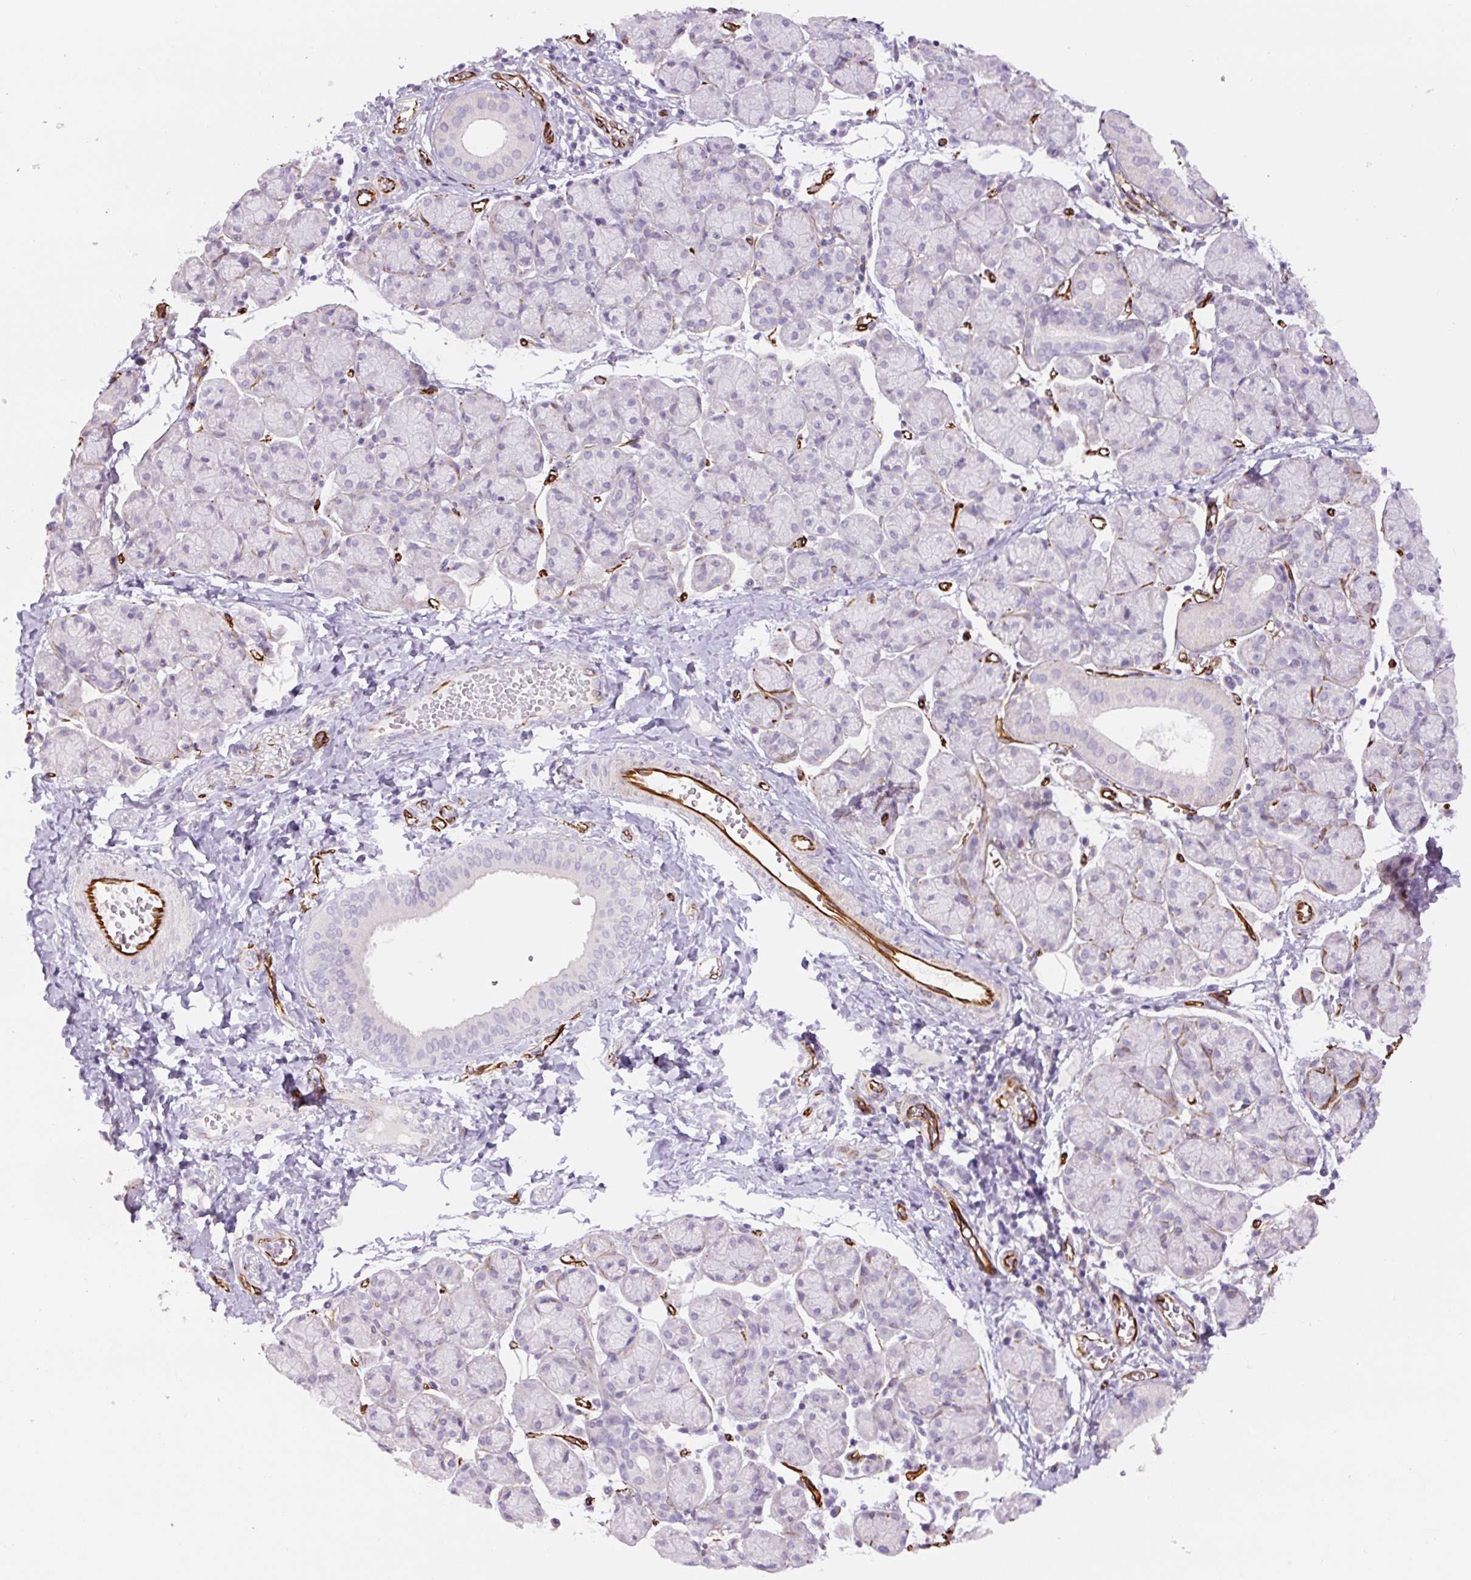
{"staining": {"intensity": "negative", "quantity": "none", "location": "none"}, "tissue": "salivary gland", "cell_type": "Glandular cells", "image_type": "normal", "snomed": [{"axis": "morphology", "description": "Normal tissue, NOS"}, {"axis": "morphology", "description": "Inflammation, NOS"}, {"axis": "topography", "description": "Lymph node"}, {"axis": "topography", "description": "Salivary gland"}], "caption": "Glandular cells are negative for protein expression in normal human salivary gland. (DAB immunohistochemistry (IHC), high magnification).", "gene": "NES", "patient": {"sex": "male", "age": 3}}